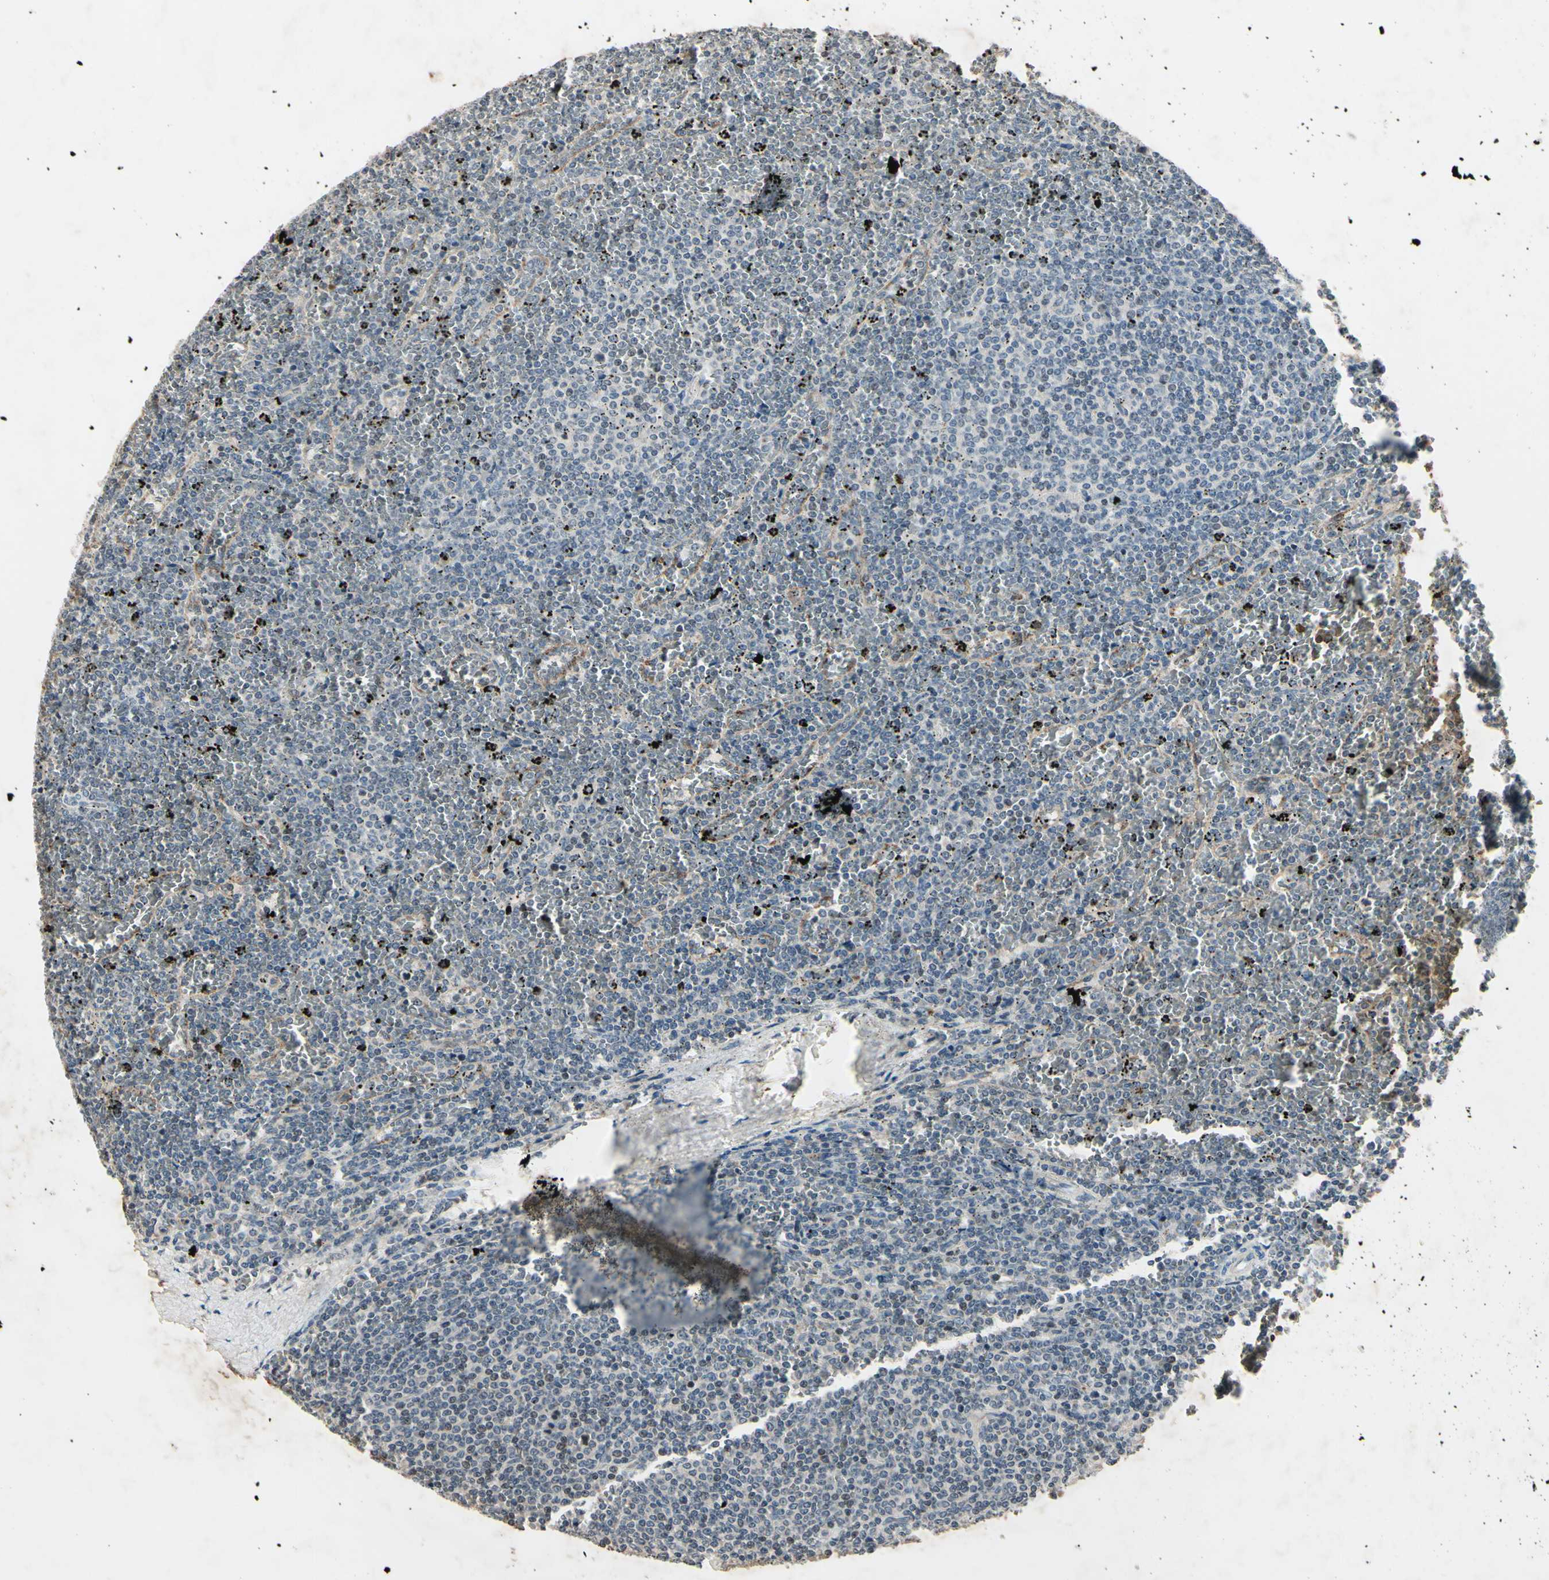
{"staining": {"intensity": "negative", "quantity": "none", "location": "none"}, "tissue": "lymphoma", "cell_type": "Tumor cells", "image_type": "cancer", "snomed": [{"axis": "morphology", "description": "Malignant lymphoma, non-Hodgkin's type, Low grade"}, {"axis": "topography", "description": "Spleen"}], "caption": "An image of low-grade malignant lymphoma, non-Hodgkin's type stained for a protein displays no brown staining in tumor cells.", "gene": "AEBP1", "patient": {"sex": "female", "age": 77}}